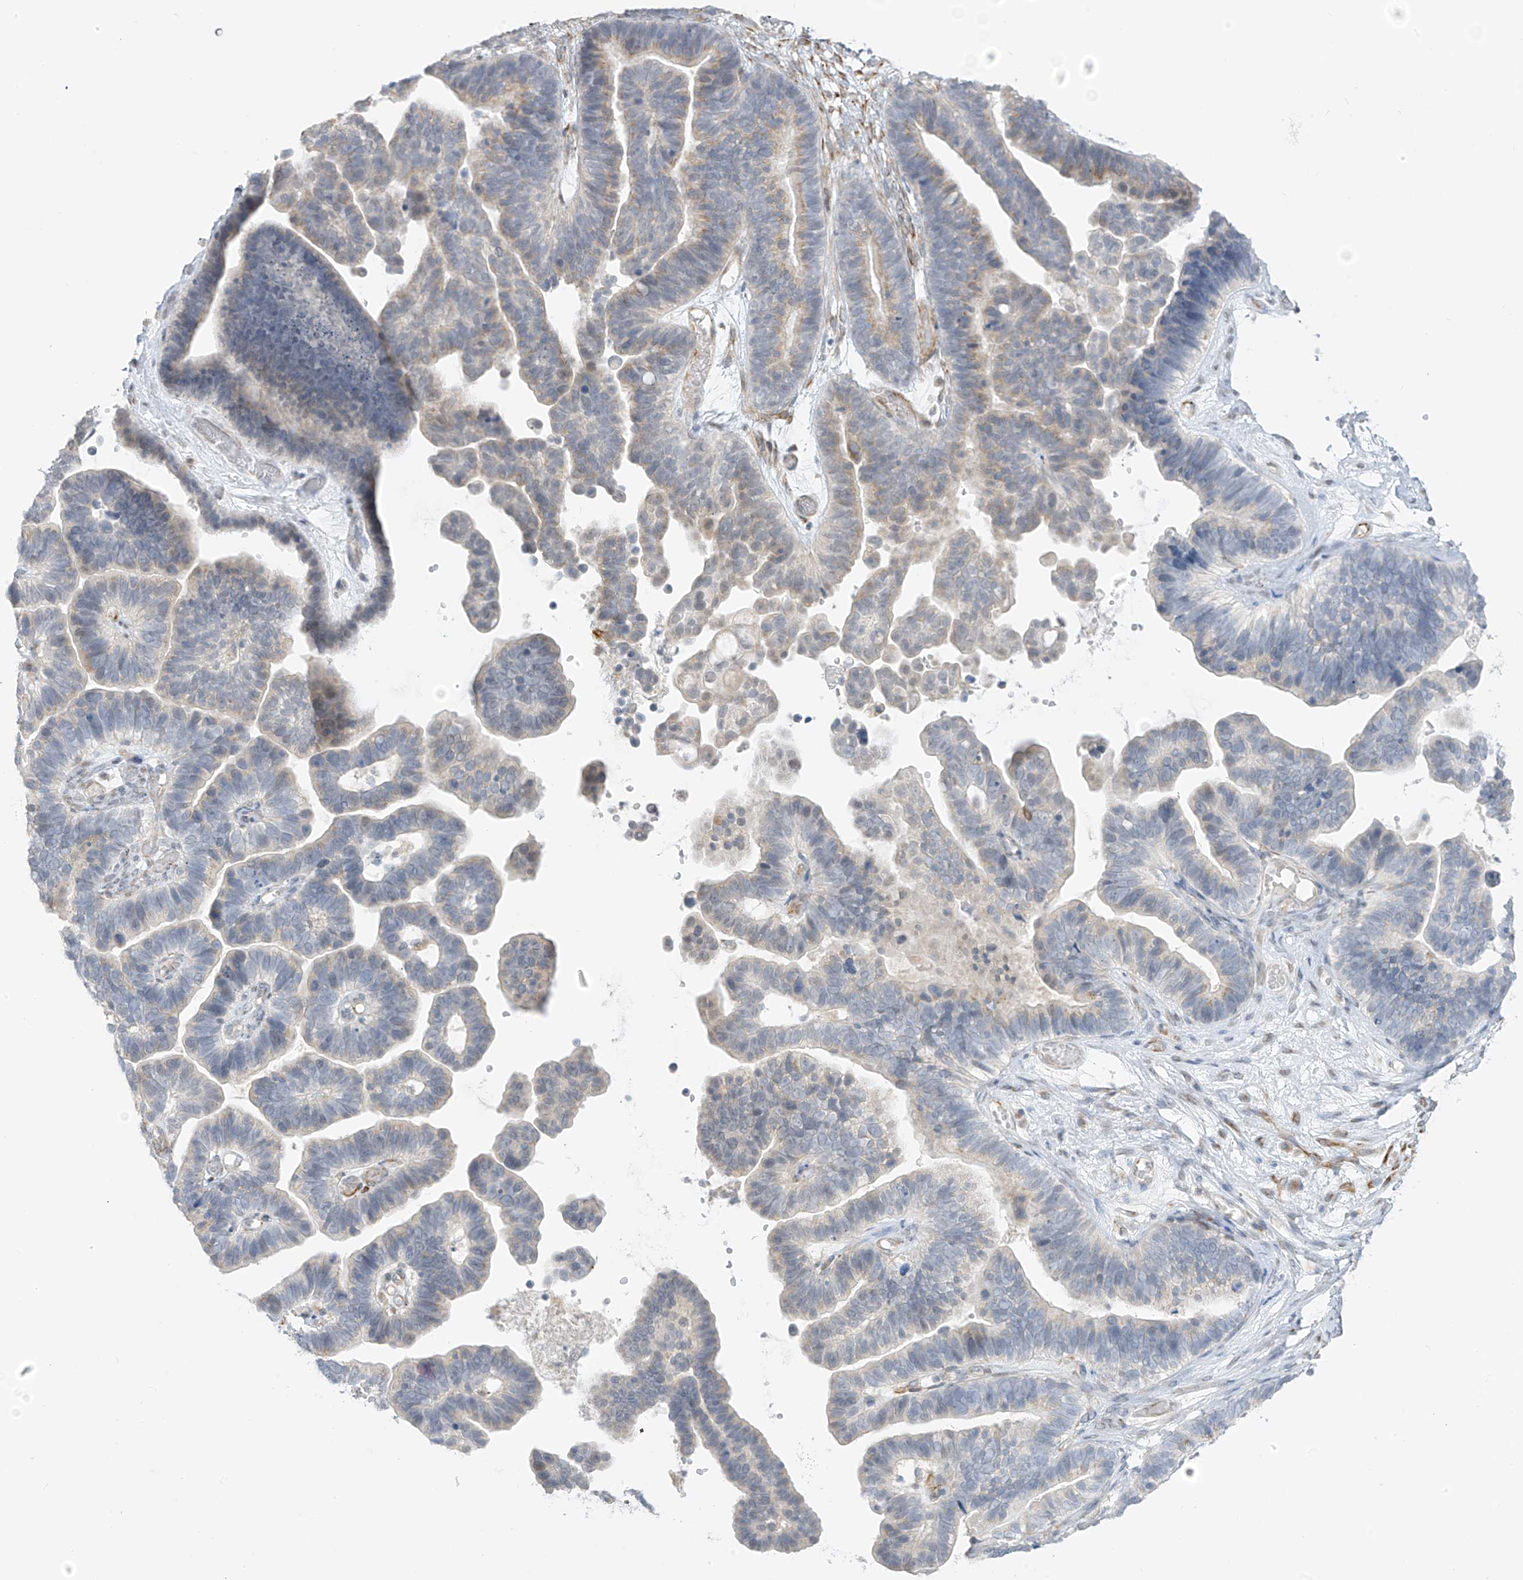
{"staining": {"intensity": "weak", "quantity": "25%-75%", "location": "cytoplasmic/membranous"}, "tissue": "ovarian cancer", "cell_type": "Tumor cells", "image_type": "cancer", "snomed": [{"axis": "morphology", "description": "Cystadenocarcinoma, serous, NOS"}, {"axis": "topography", "description": "Ovary"}], "caption": "There is low levels of weak cytoplasmic/membranous staining in tumor cells of ovarian cancer, as demonstrated by immunohistochemical staining (brown color).", "gene": "HS6ST2", "patient": {"sex": "female", "age": 56}}